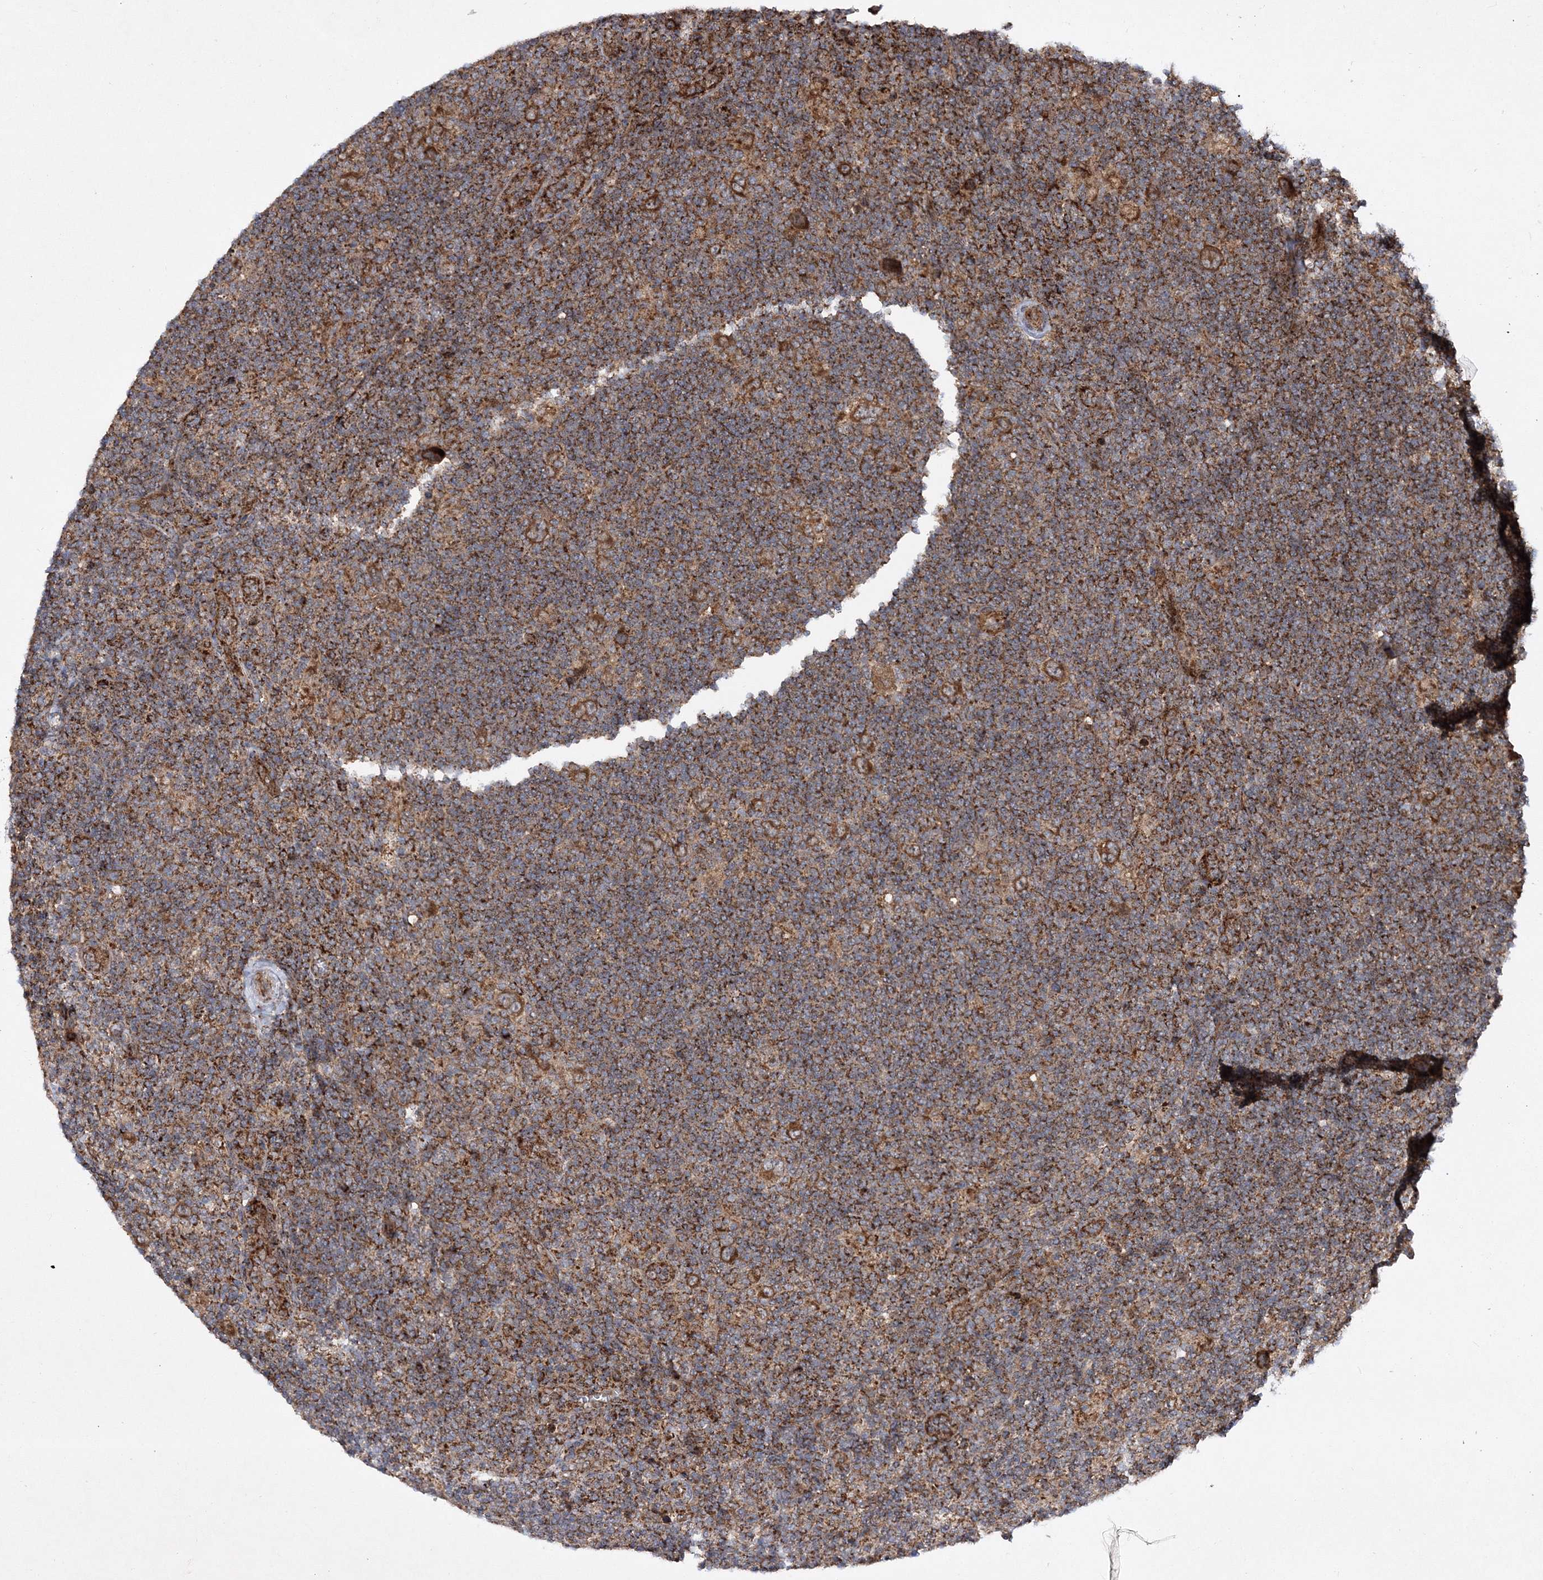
{"staining": {"intensity": "strong", "quantity": ">75%", "location": "cytoplasmic/membranous"}, "tissue": "lymphoma", "cell_type": "Tumor cells", "image_type": "cancer", "snomed": [{"axis": "morphology", "description": "Hodgkin's disease, NOS"}, {"axis": "topography", "description": "Lymph node"}], "caption": "This photomicrograph shows immunohistochemistry staining of human Hodgkin's disease, with high strong cytoplasmic/membranous positivity in approximately >75% of tumor cells.", "gene": "SCRN3", "patient": {"sex": "female", "age": 57}}